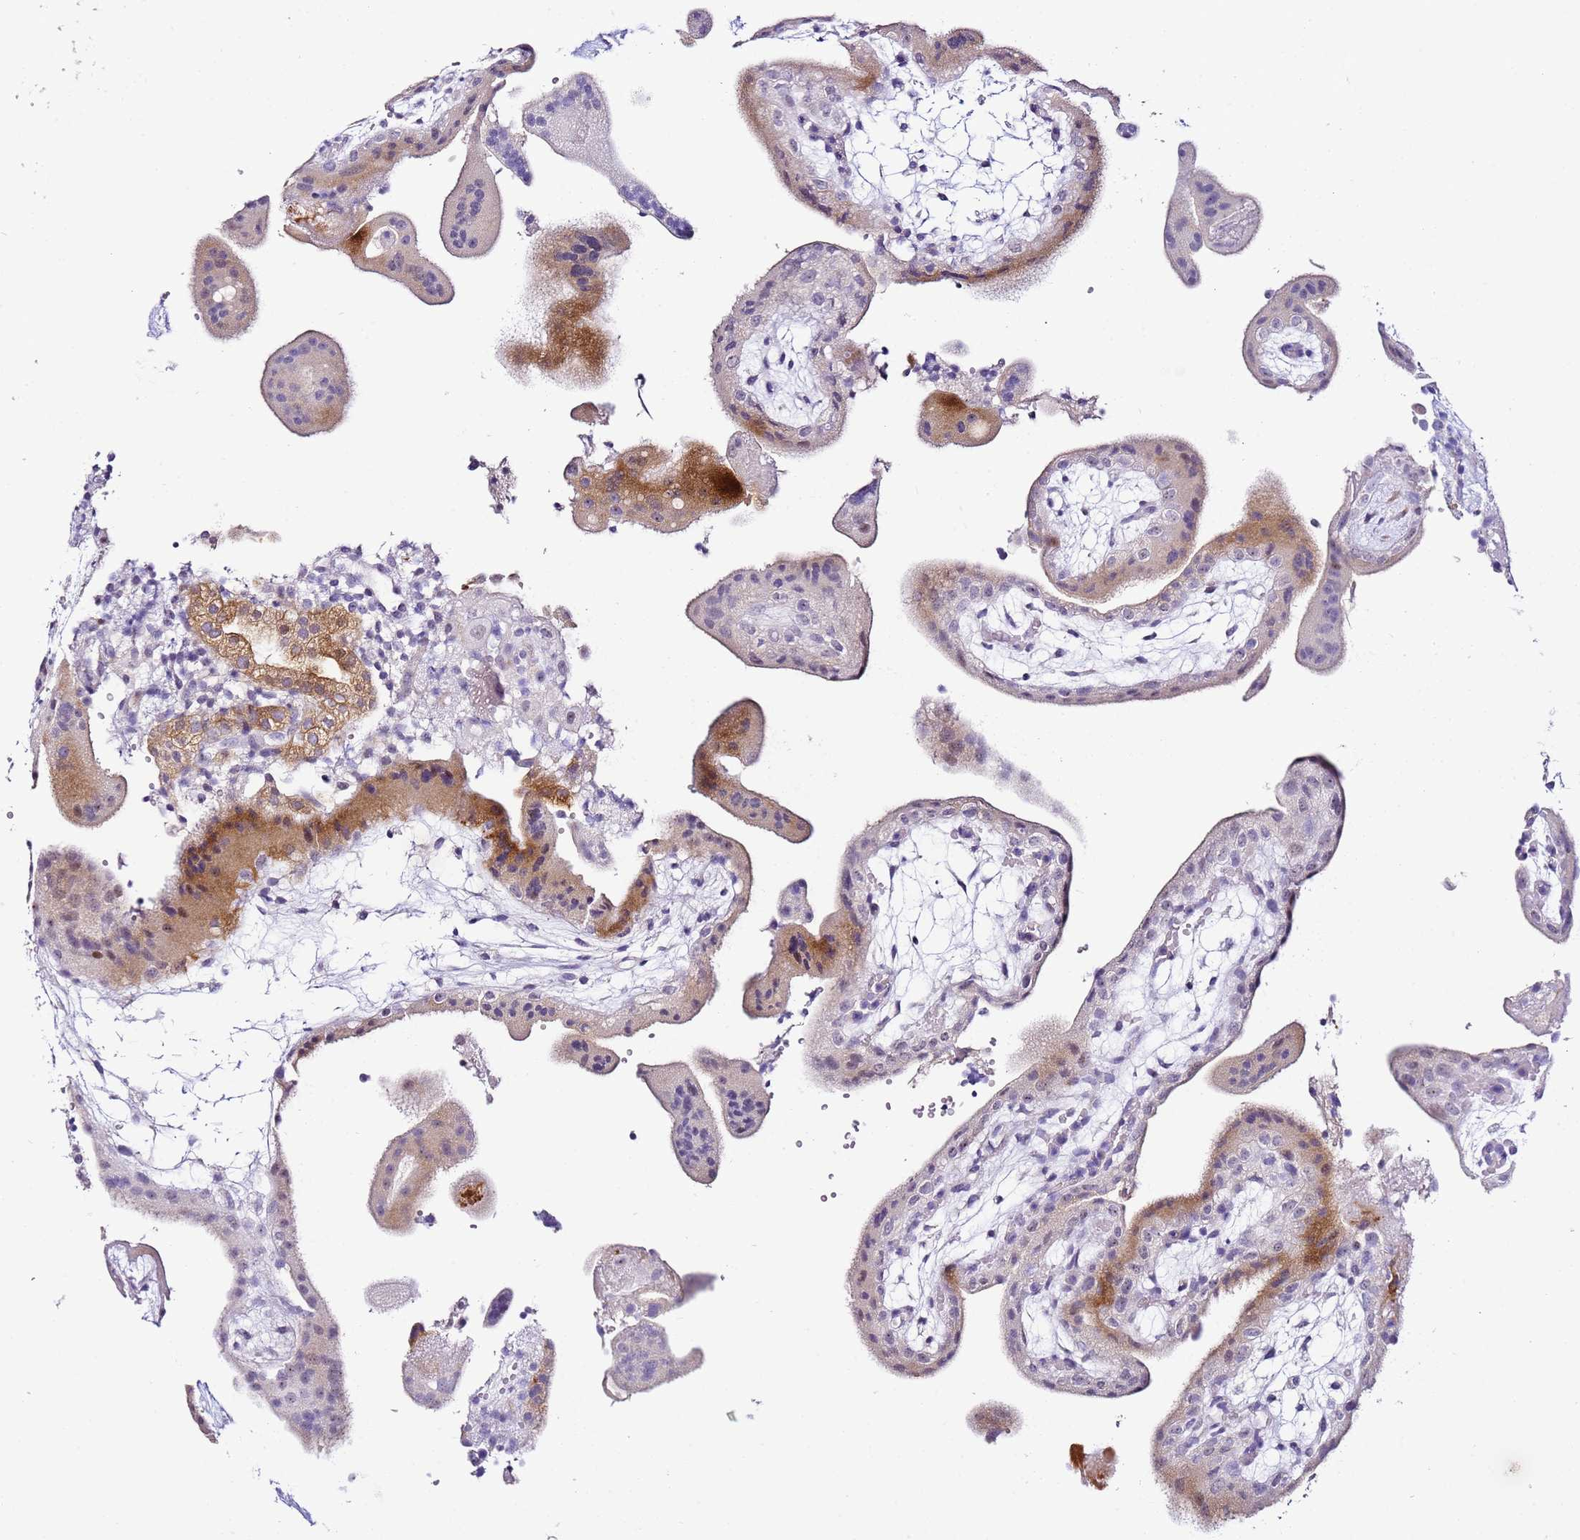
{"staining": {"intensity": "moderate", "quantity": "<25%", "location": "cytoplasmic/membranous"}, "tissue": "placenta", "cell_type": "Decidual cells", "image_type": "normal", "snomed": [{"axis": "morphology", "description": "Normal tissue, NOS"}, {"axis": "topography", "description": "Placenta"}], "caption": "Brown immunohistochemical staining in unremarkable placenta exhibits moderate cytoplasmic/membranous staining in approximately <25% of decidual cells. (DAB IHC, brown staining for protein, blue staining for nuclei).", "gene": "HGD", "patient": {"sex": "female", "age": 18}}